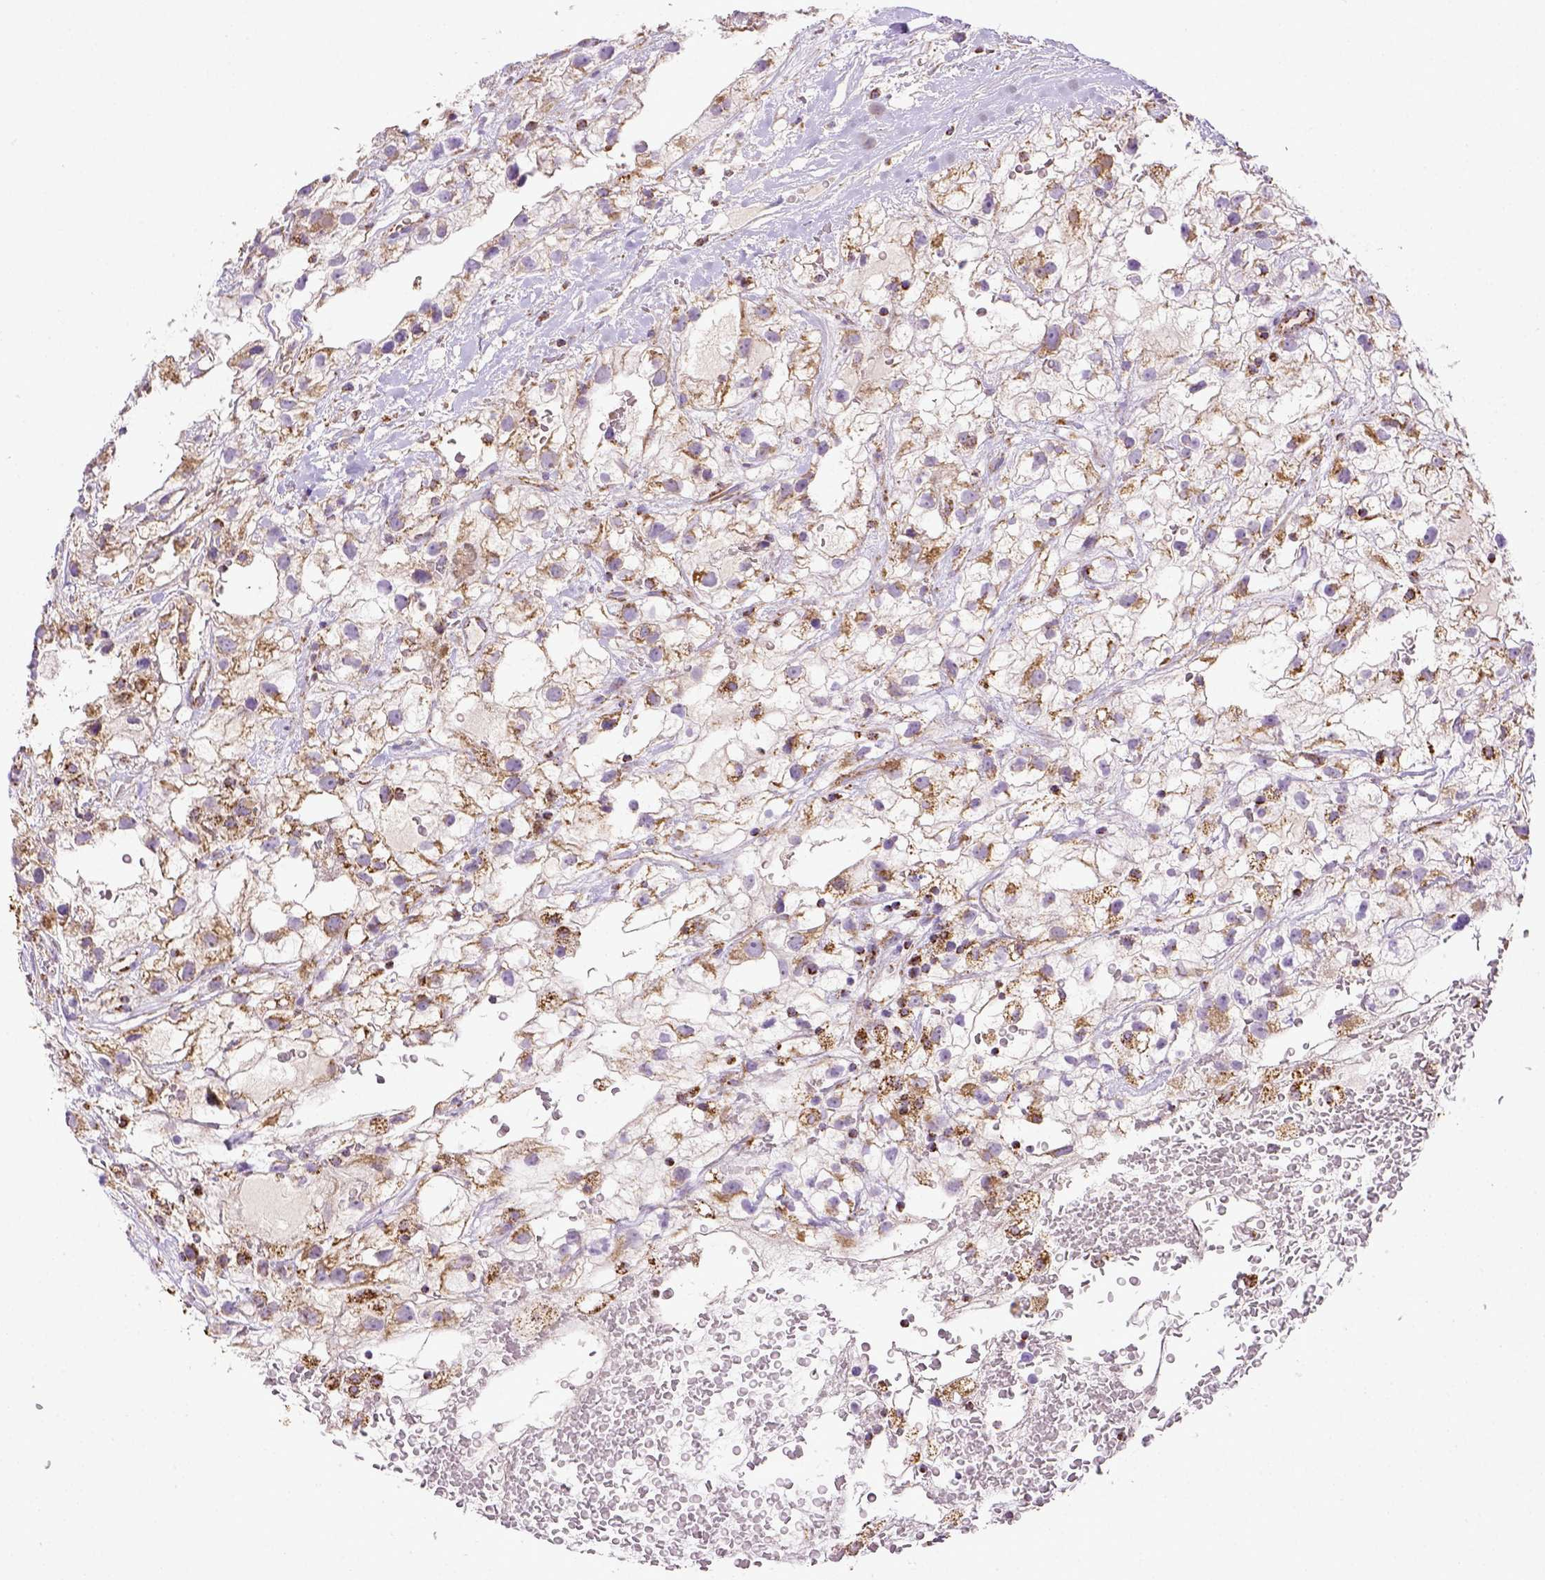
{"staining": {"intensity": "moderate", "quantity": ">75%", "location": "cytoplasmic/membranous"}, "tissue": "renal cancer", "cell_type": "Tumor cells", "image_type": "cancer", "snomed": [{"axis": "morphology", "description": "Adenocarcinoma, NOS"}, {"axis": "topography", "description": "Kidney"}], "caption": "Approximately >75% of tumor cells in renal cancer demonstrate moderate cytoplasmic/membranous protein positivity as visualized by brown immunohistochemical staining.", "gene": "MT-CO1", "patient": {"sex": "male", "age": 59}}